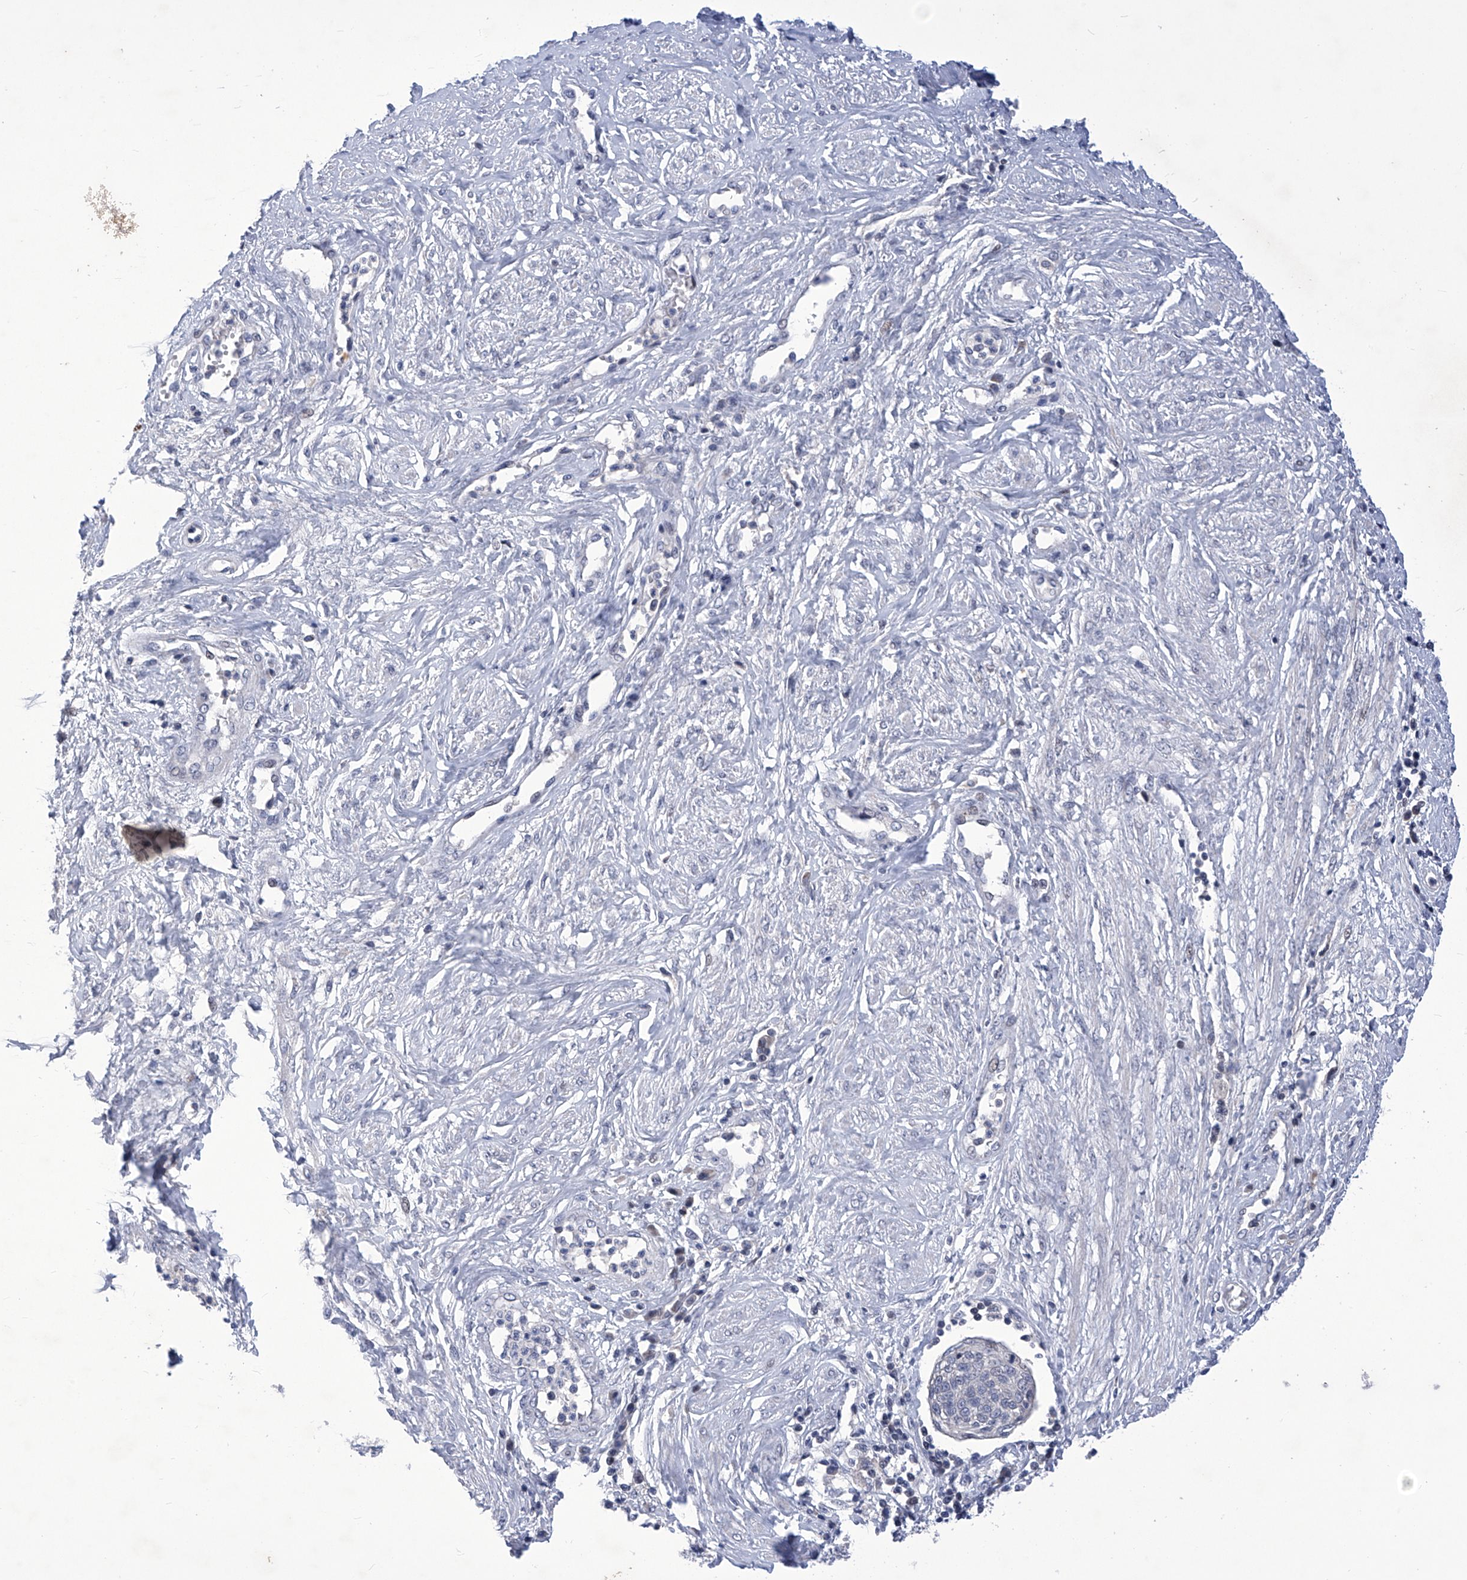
{"staining": {"intensity": "negative", "quantity": "none", "location": "none"}, "tissue": "cervical cancer", "cell_type": "Tumor cells", "image_type": "cancer", "snomed": [{"axis": "morphology", "description": "Squamous cell carcinoma, NOS"}, {"axis": "topography", "description": "Cervix"}], "caption": "This is an immunohistochemistry photomicrograph of human cervical cancer. There is no expression in tumor cells.", "gene": "NUFIP1", "patient": {"sex": "female", "age": 34}}